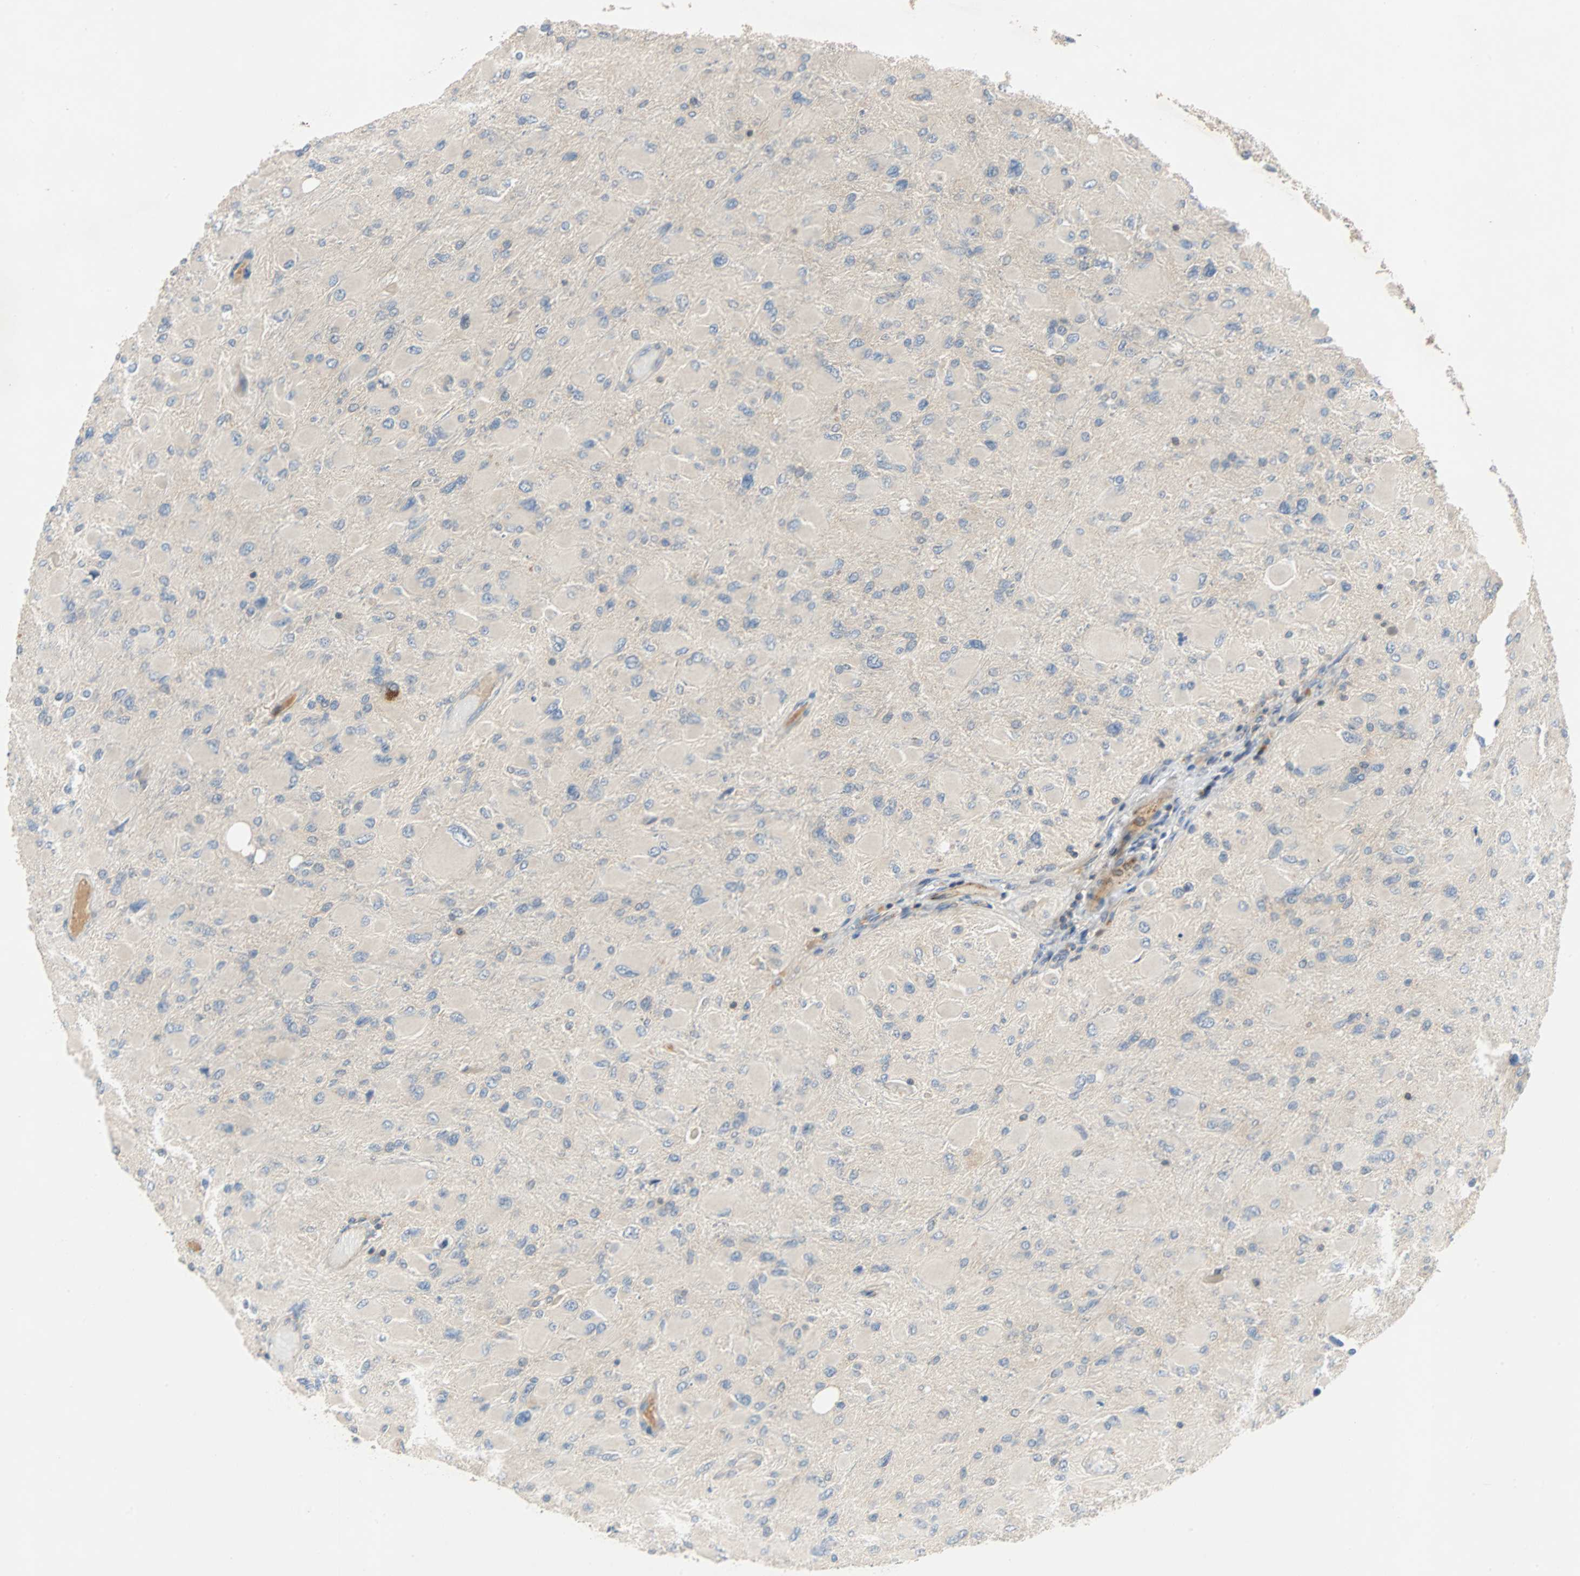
{"staining": {"intensity": "negative", "quantity": "none", "location": "none"}, "tissue": "glioma", "cell_type": "Tumor cells", "image_type": "cancer", "snomed": [{"axis": "morphology", "description": "Glioma, malignant, High grade"}, {"axis": "topography", "description": "Cerebral cortex"}], "caption": "Immunohistochemistry (IHC) image of neoplastic tissue: glioma stained with DAB shows no significant protein staining in tumor cells.", "gene": "MAP4K1", "patient": {"sex": "female", "age": 36}}